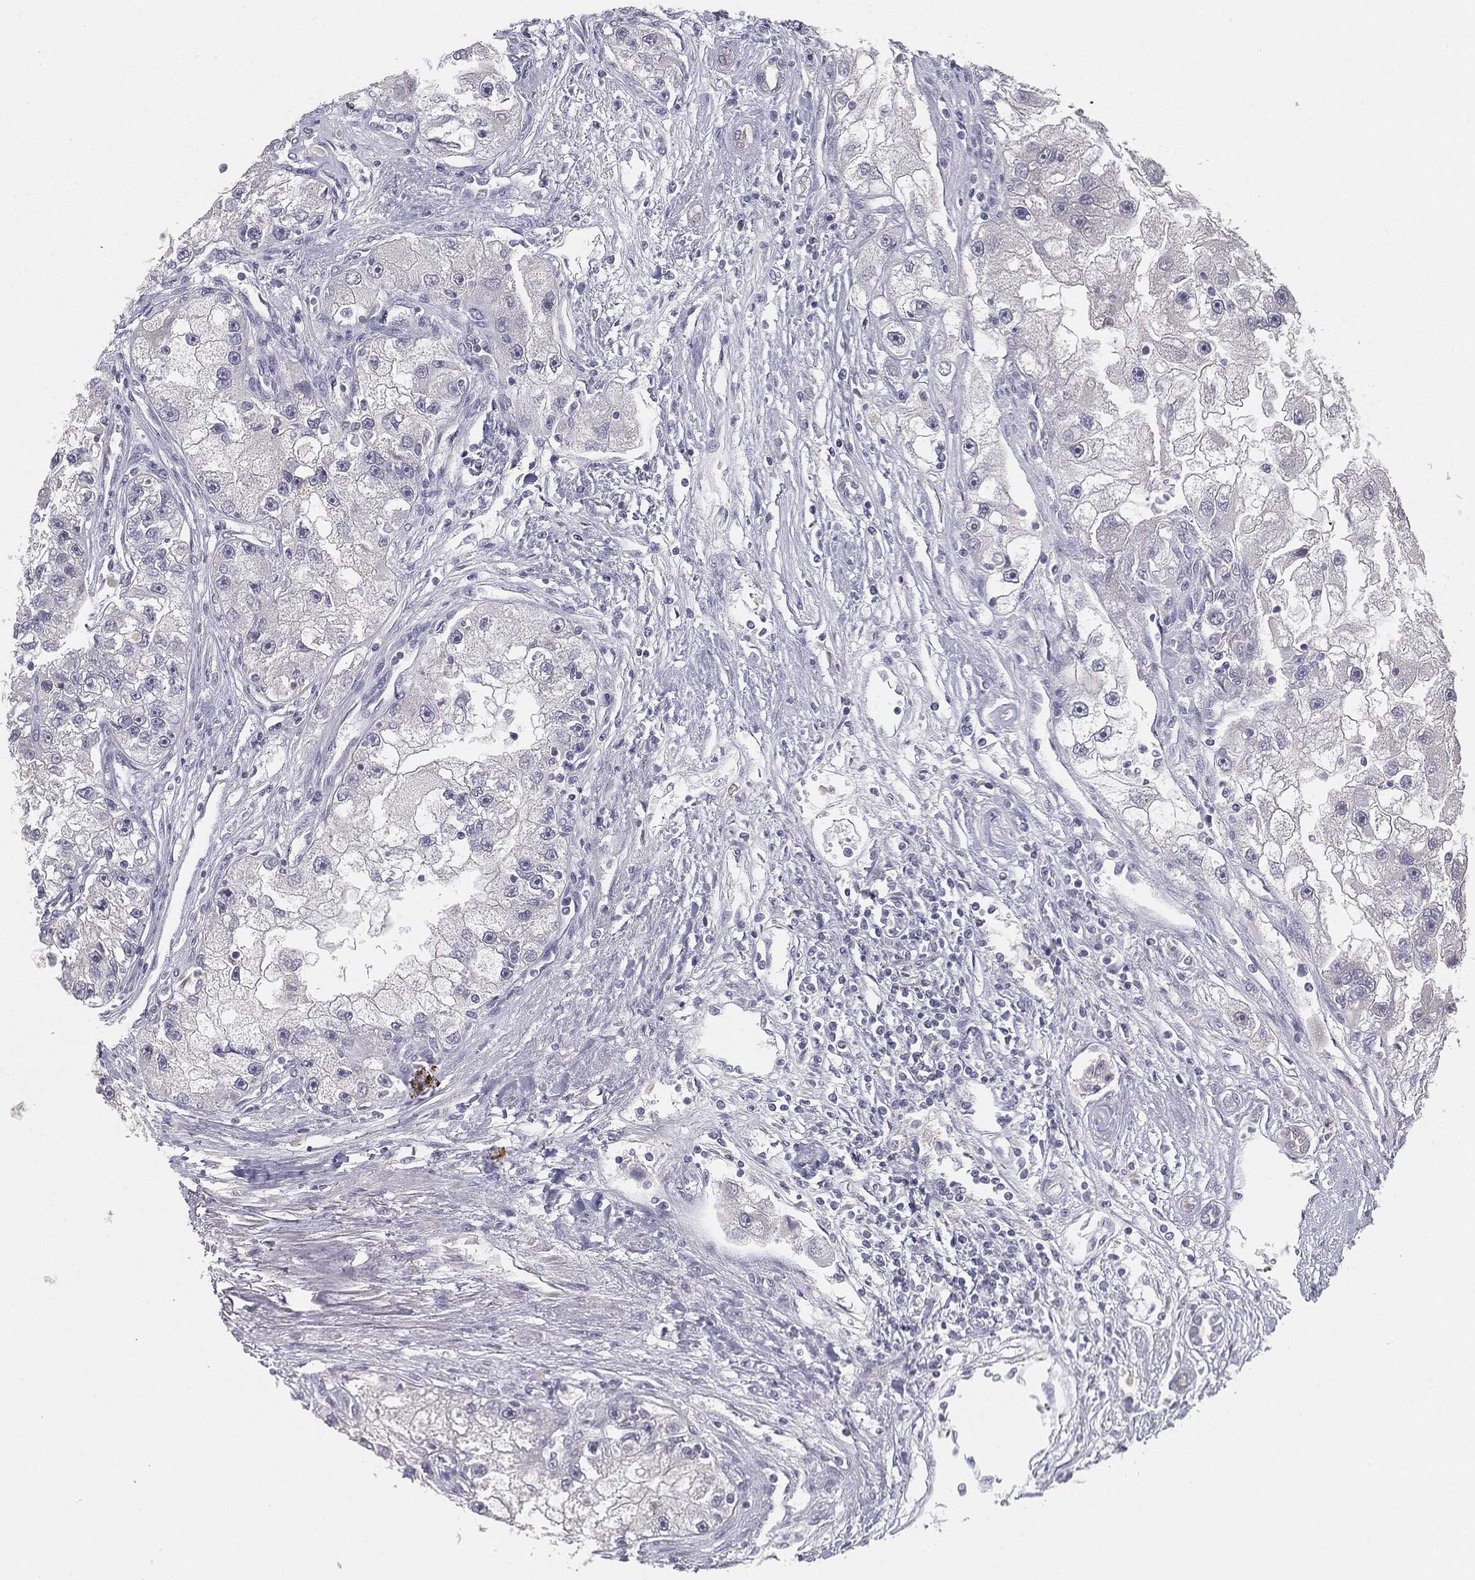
{"staining": {"intensity": "negative", "quantity": "none", "location": "none"}, "tissue": "renal cancer", "cell_type": "Tumor cells", "image_type": "cancer", "snomed": [{"axis": "morphology", "description": "Adenocarcinoma, NOS"}, {"axis": "topography", "description": "Kidney"}], "caption": "Renal cancer stained for a protein using immunohistochemistry displays no positivity tumor cells.", "gene": "MUC1", "patient": {"sex": "male", "age": 63}}